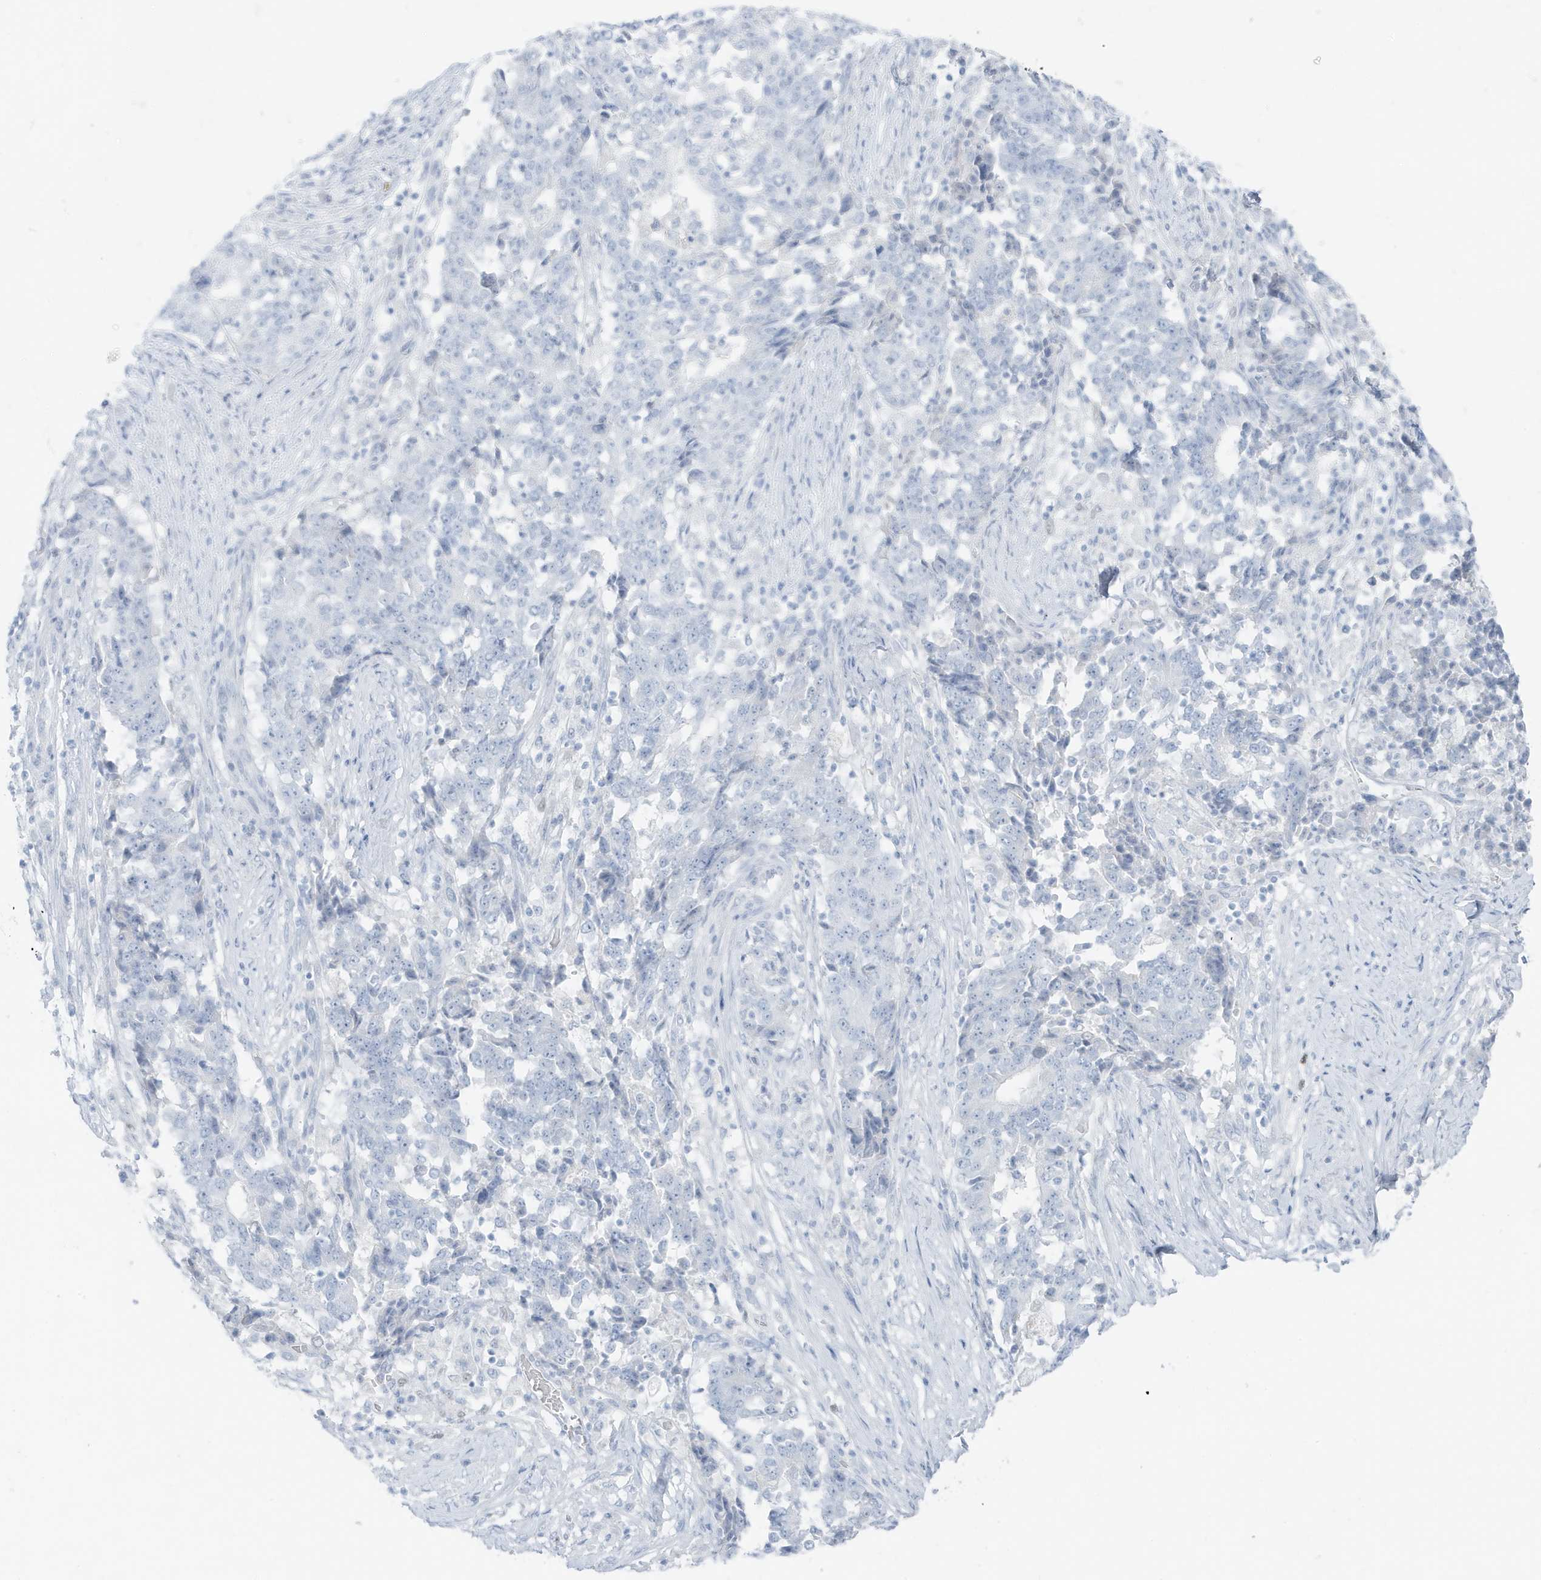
{"staining": {"intensity": "negative", "quantity": "none", "location": "none"}, "tissue": "stomach cancer", "cell_type": "Tumor cells", "image_type": "cancer", "snomed": [{"axis": "morphology", "description": "Adenocarcinoma, NOS"}, {"axis": "topography", "description": "Stomach"}], "caption": "IHC of adenocarcinoma (stomach) exhibits no expression in tumor cells.", "gene": "ZFP64", "patient": {"sex": "male", "age": 59}}